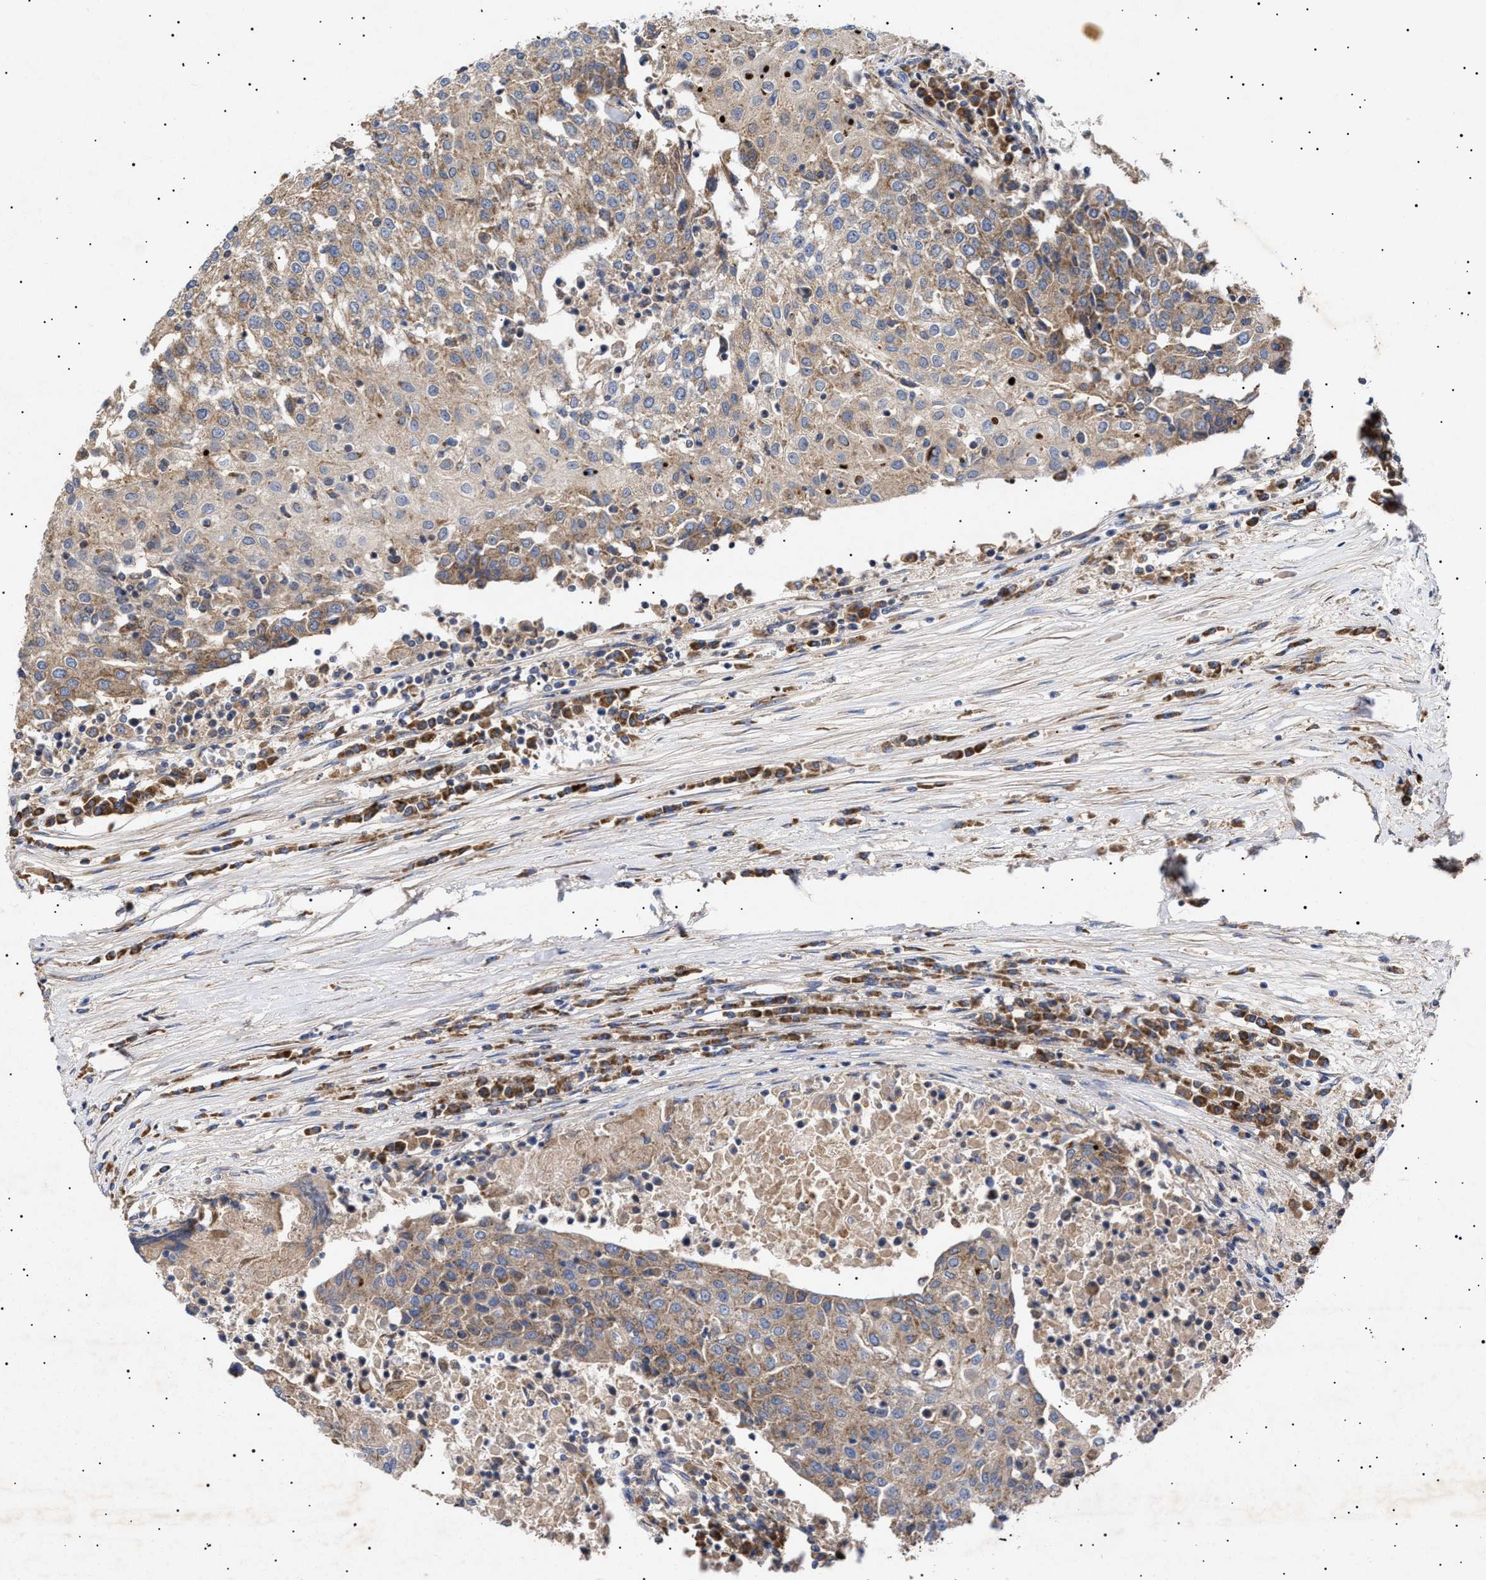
{"staining": {"intensity": "moderate", "quantity": ">75%", "location": "cytoplasmic/membranous"}, "tissue": "urothelial cancer", "cell_type": "Tumor cells", "image_type": "cancer", "snomed": [{"axis": "morphology", "description": "Urothelial carcinoma, High grade"}, {"axis": "topography", "description": "Urinary bladder"}], "caption": "A photomicrograph of human urothelial carcinoma (high-grade) stained for a protein demonstrates moderate cytoplasmic/membranous brown staining in tumor cells. The protein of interest is shown in brown color, while the nuclei are stained blue.", "gene": "MRPL10", "patient": {"sex": "female", "age": 85}}